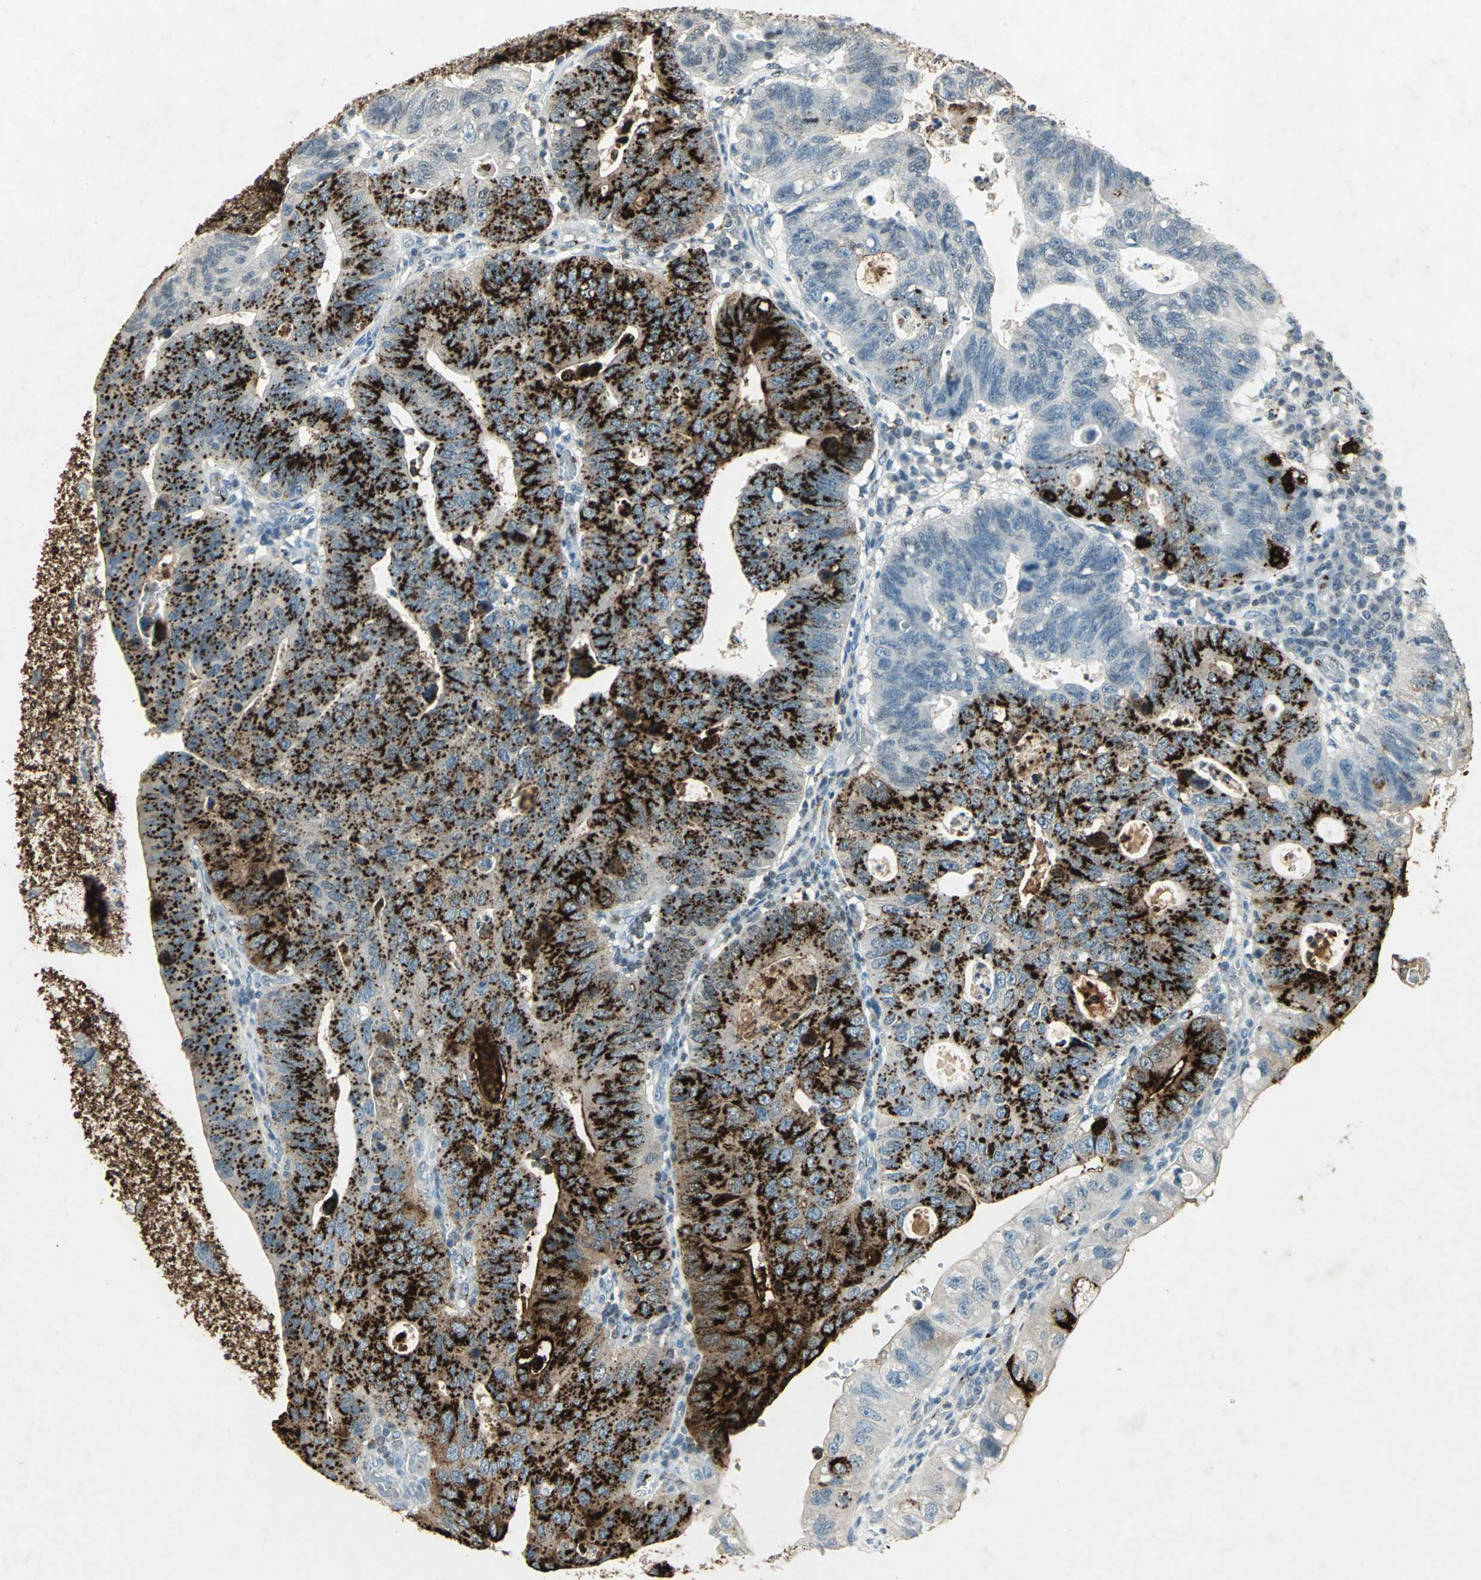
{"staining": {"intensity": "strong", "quantity": "25%-75%", "location": "cytoplasmic/membranous"}, "tissue": "stomach cancer", "cell_type": "Tumor cells", "image_type": "cancer", "snomed": [{"axis": "morphology", "description": "Adenocarcinoma, NOS"}, {"axis": "topography", "description": "Stomach"}], "caption": "A high amount of strong cytoplasmic/membranous staining is present in about 25%-75% of tumor cells in adenocarcinoma (stomach) tissue.", "gene": "CAMK2B", "patient": {"sex": "male", "age": 59}}